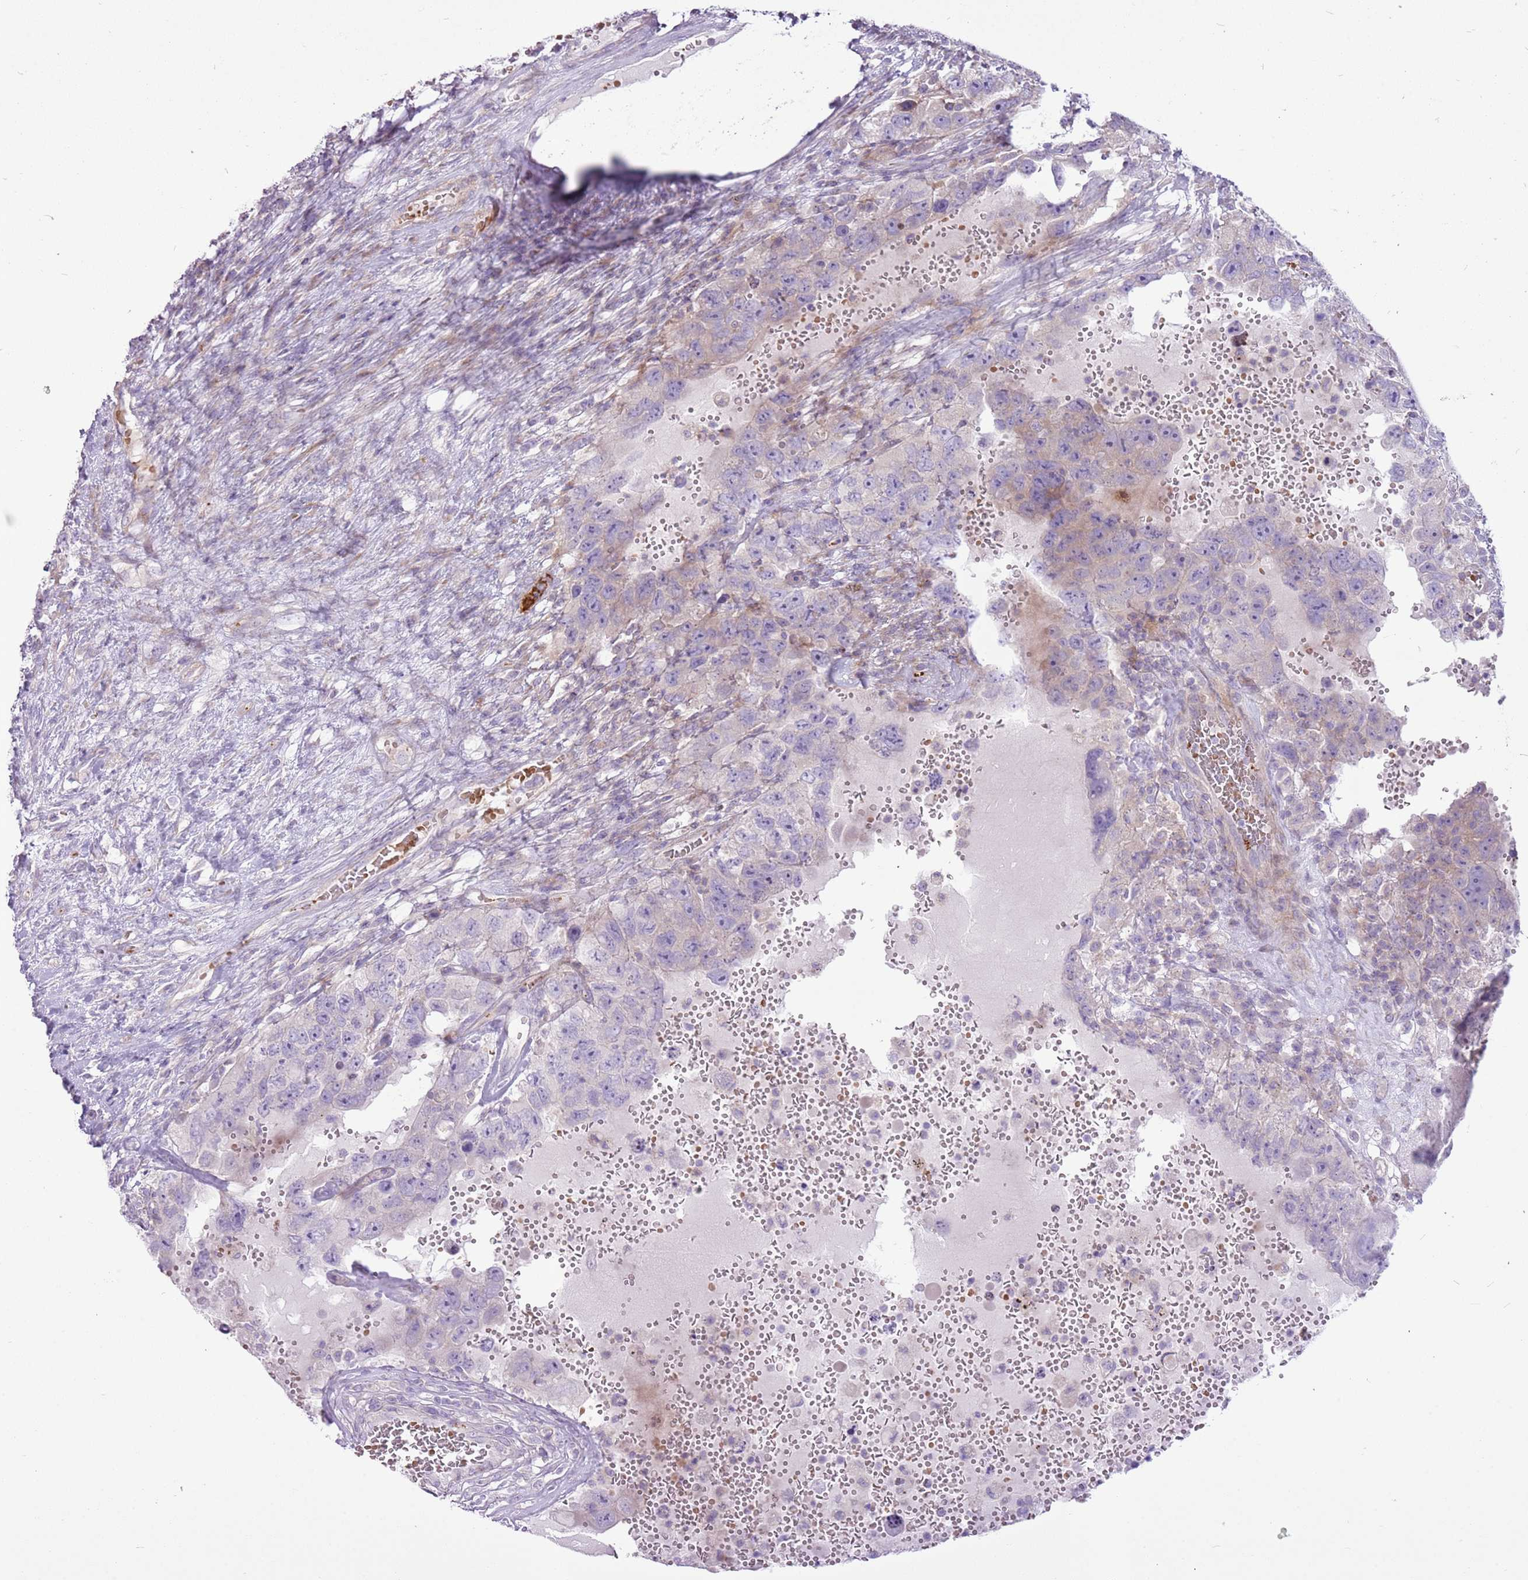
{"staining": {"intensity": "negative", "quantity": "none", "location": "none"}, "tissue": "testis cancer", "cell_type": "Tumor cells", "image_type": "cancer", "snomed": [{"axis": "morphology", "description": "Carcinoma, Embryonal, NOS"}, {"axis": "topography", "description": "Testis"}], "caption": "Immunohistochemistry of human testis cancer (embryonal carcinoma) demonstrates no positivity in tumor cells.", "gene": "CHAC2", "patient": {"sex": "male", "age": 26}}